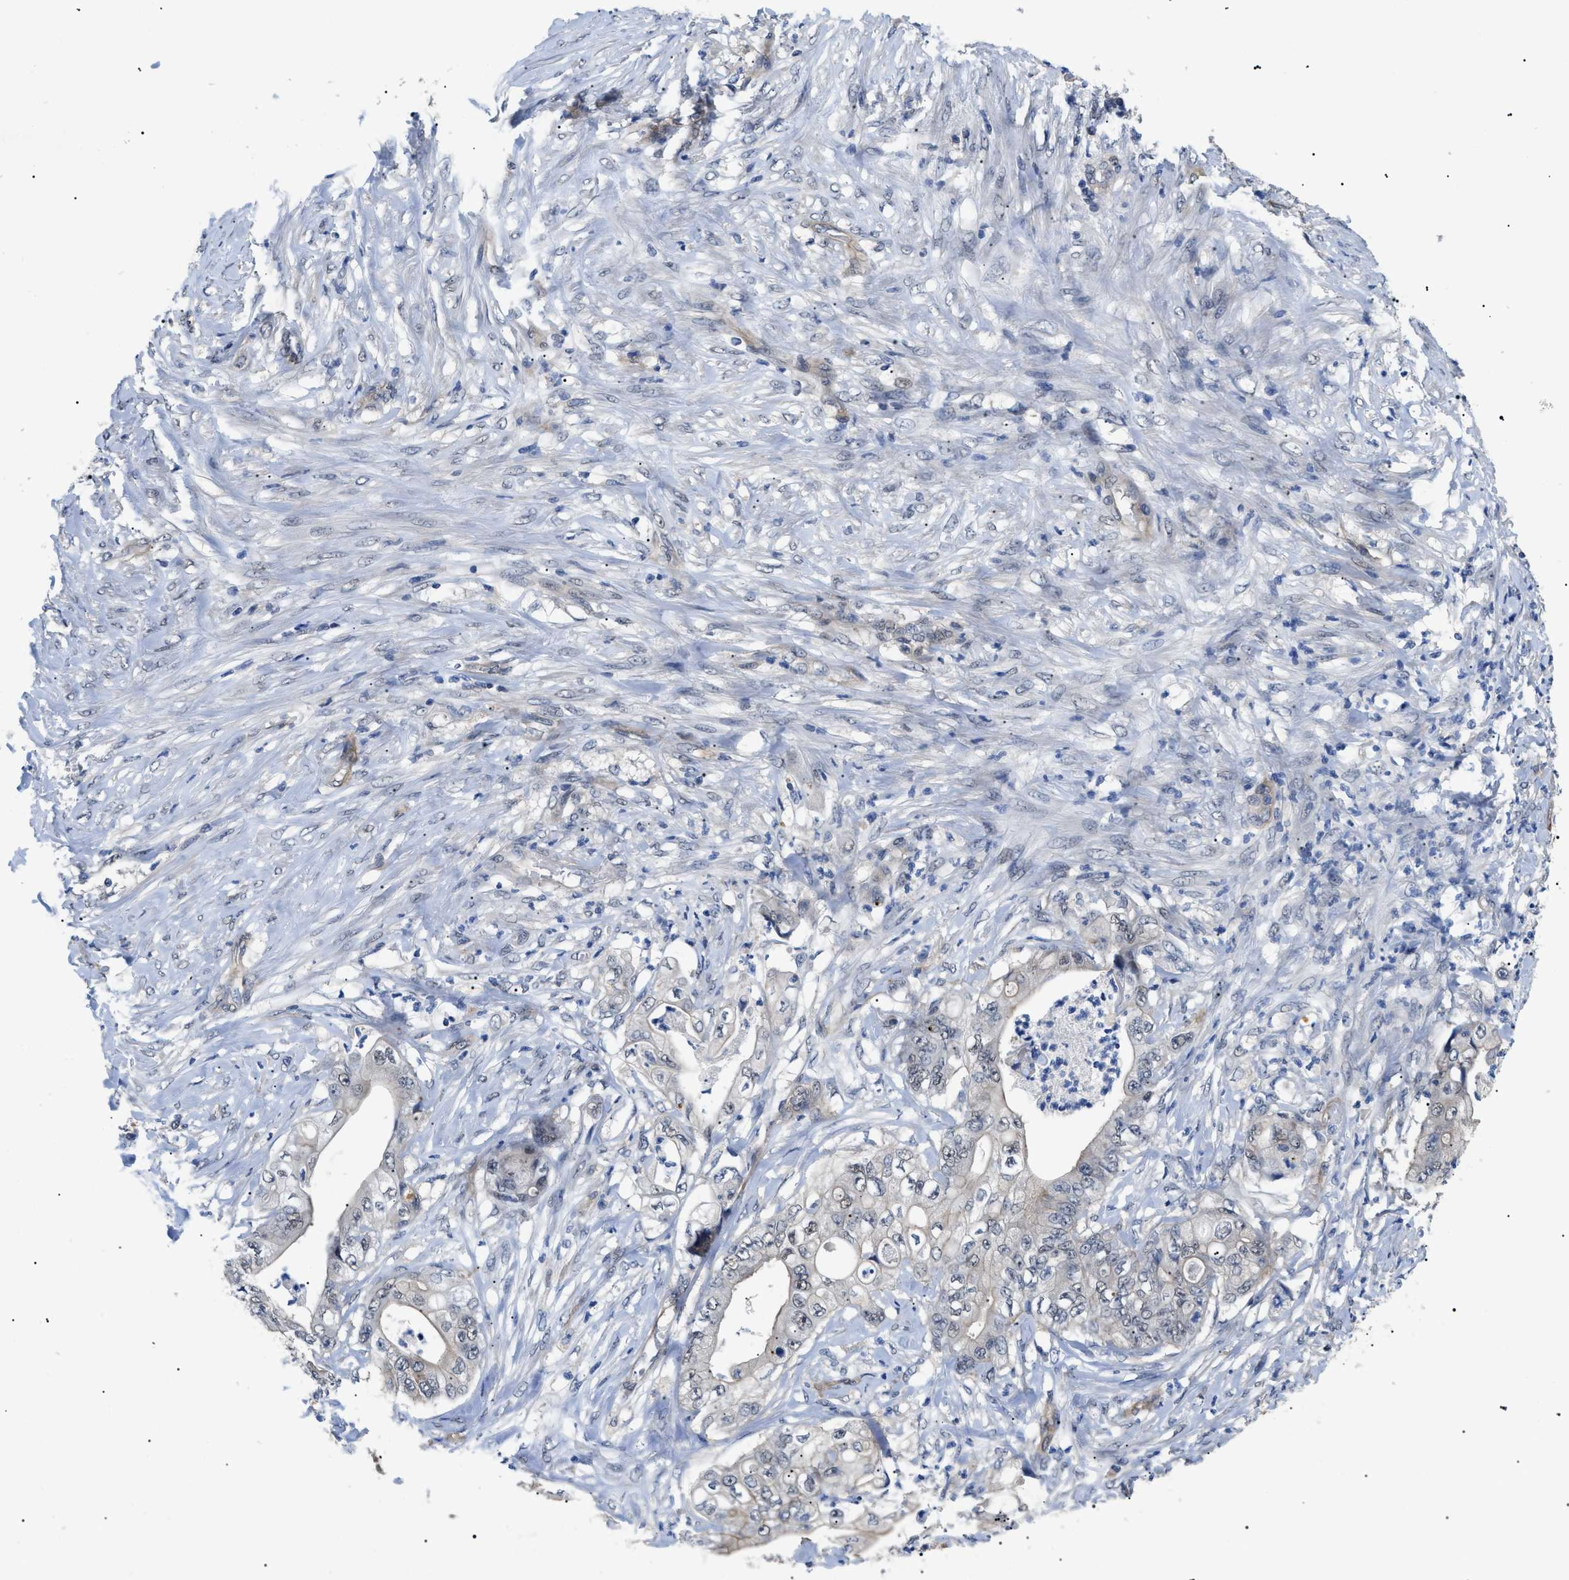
{"staining": {"intensity": "weak", "quantity": "25%-75%", "location": "nuclear"}, "tissue": "stomach cancer", "cell_type": "Tumor cells", "image_type": "cancer", "snomed": [{"axis": "morphology", "description": "Adenocarcinoma, NOS"}, {"axis": "topography", "description": "Stomach"}], "caption": "Stomach cancer (adenocarcinoma) stained for a protein exhibits weak nuclear positivity in tumor cells.", "gene": "CRCP", "patient": {"sex": "female", "age": 73}}